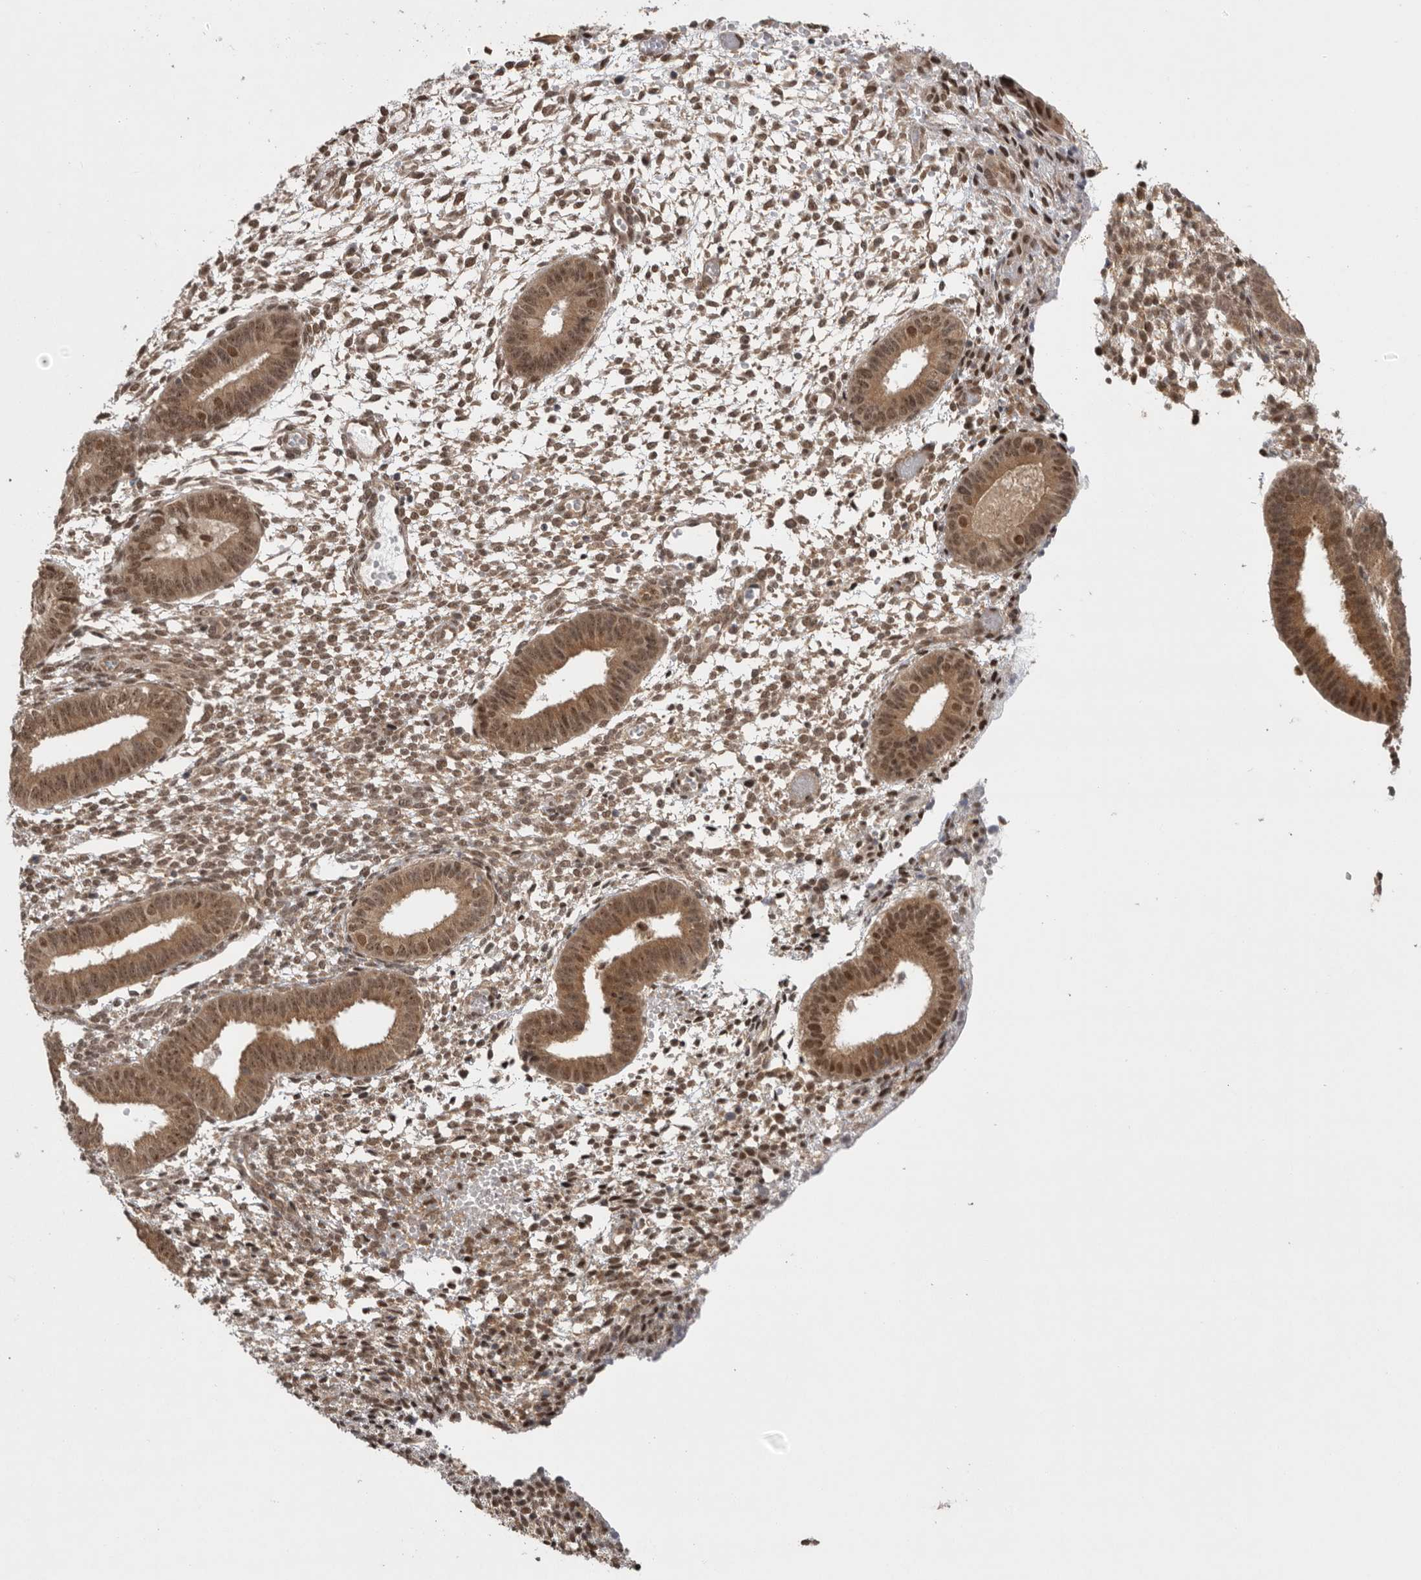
{"staining": {"intensity": "moderate", "quantity": ">75%", "location": "cytoplasmic/membranous,nuclear"}, "tissue": "endometrium", "cell_type": "Cells in endometrial stroma", "image_type": "normal", "snomed": [{"axis": "morphology", "description": "Normal tissue, NOS"}, {"axis": "topography", "description": "Endometrium"}], "caption": "Immunohistochemistry (IHC) staining of benign endometrium, which reveals medium levels of moderate cytoplasmic/membranous,nuclear expression in approximately >75% of cells in endometrial stroma indicating moderate cytoplasmic/membranous,nuclear protein positivity. The staining was performed using DAB (brown) for protein detection and nuclei were counterstained in hematoxylin (blue).", "gene": "VPS50", "patient": {"sex": "female", "age": 46}}